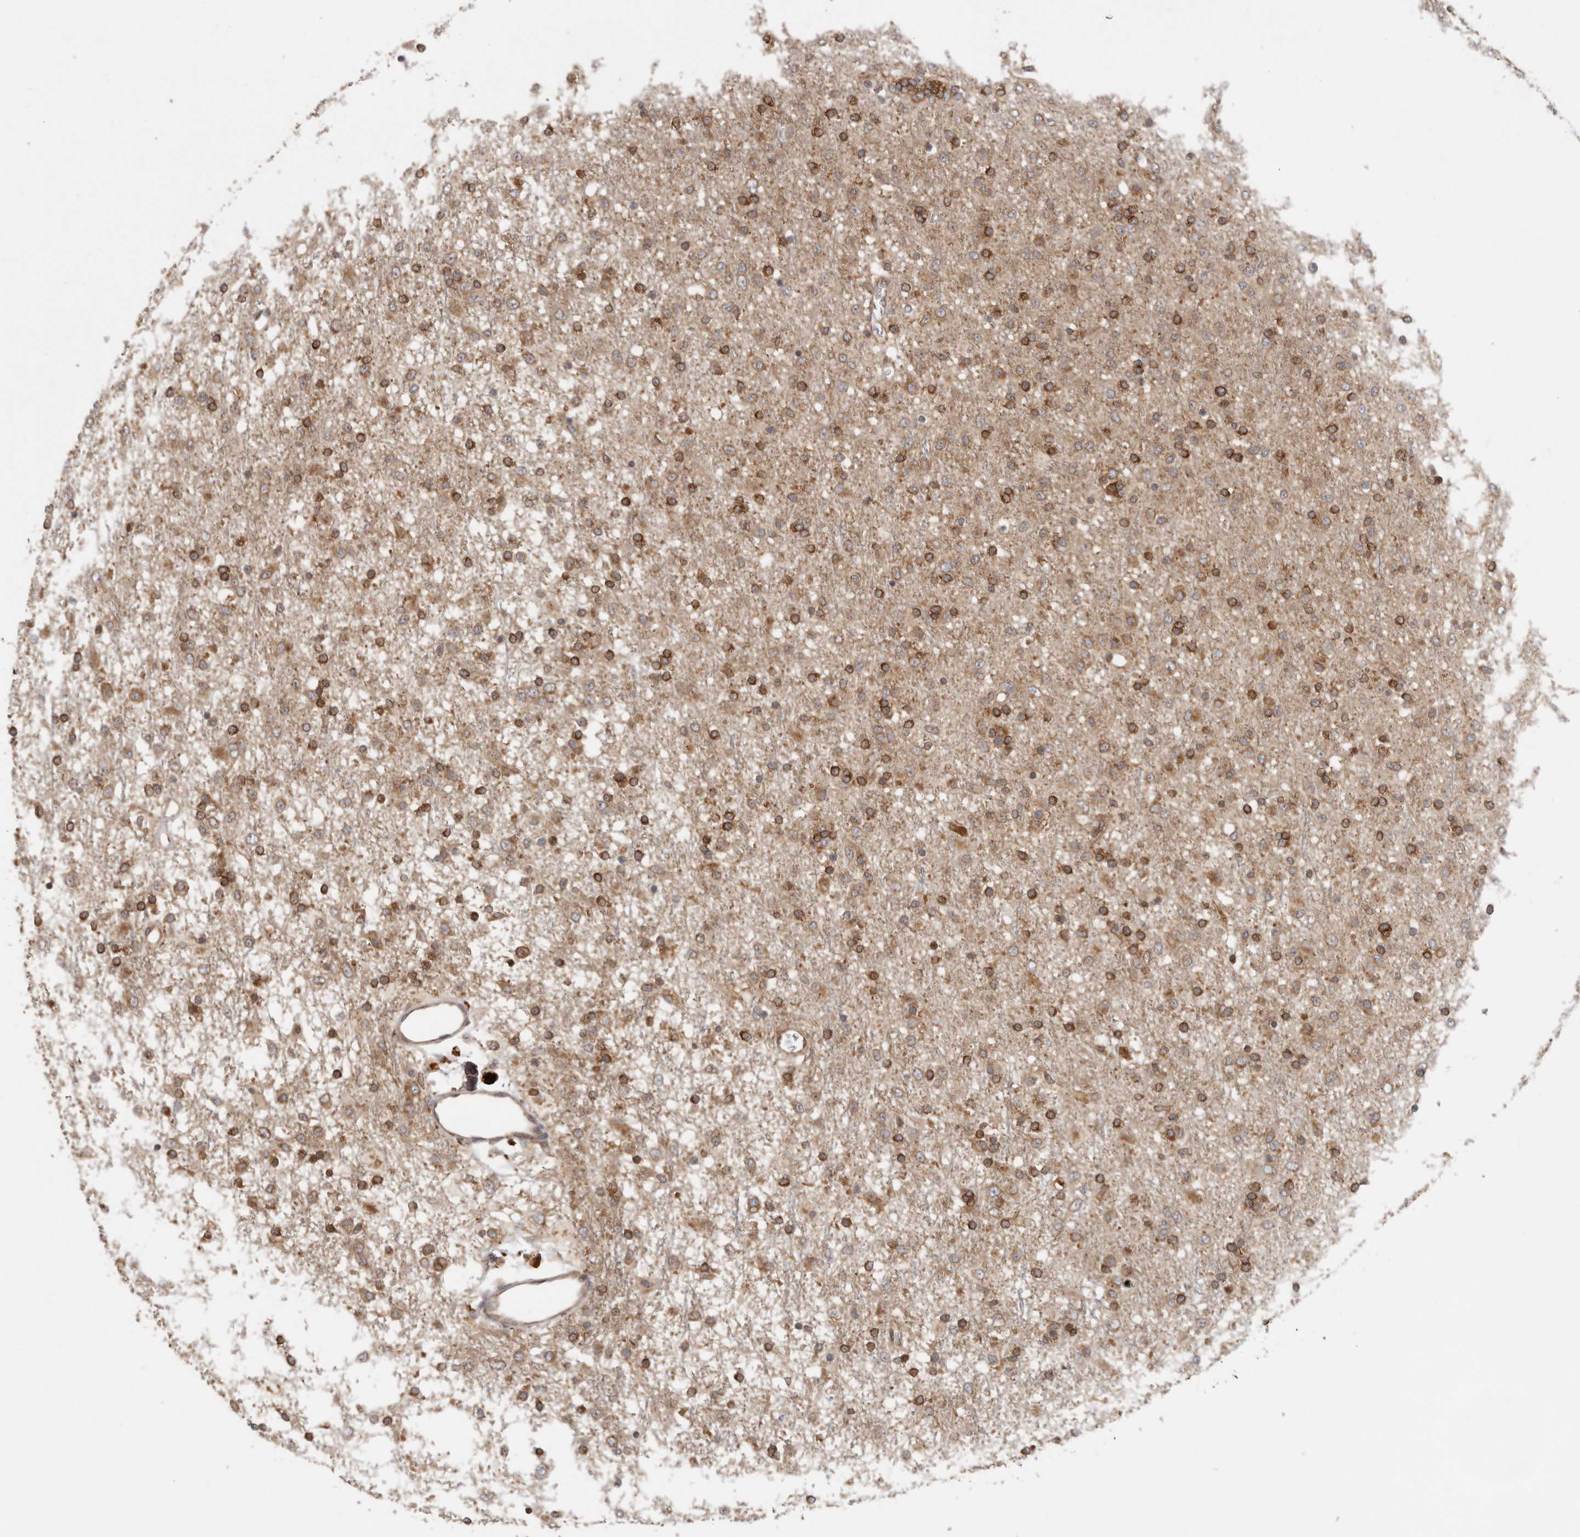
{"staining": {"intensity": "strong", "quantity": ">75%", "location": "cytoplasmic/membranous"}, "tissue": "glioma", "cell_type": "Tumor cells", "image_type": "cancer", "snomed": [{"axis": "morphology", "description": "Glioma, malignant, Low grade"}, {"axis": "topography", "description": "Brain"}], "caption": "IHC (DAB (3,3'-diaminobenzidine)) staining of human glioma reveals strong cytoplasmic/membranous protein staining in about >75% of tumor cells.", "gene": "BCAP29", "patient": {"sex": "male", "age": 65}}